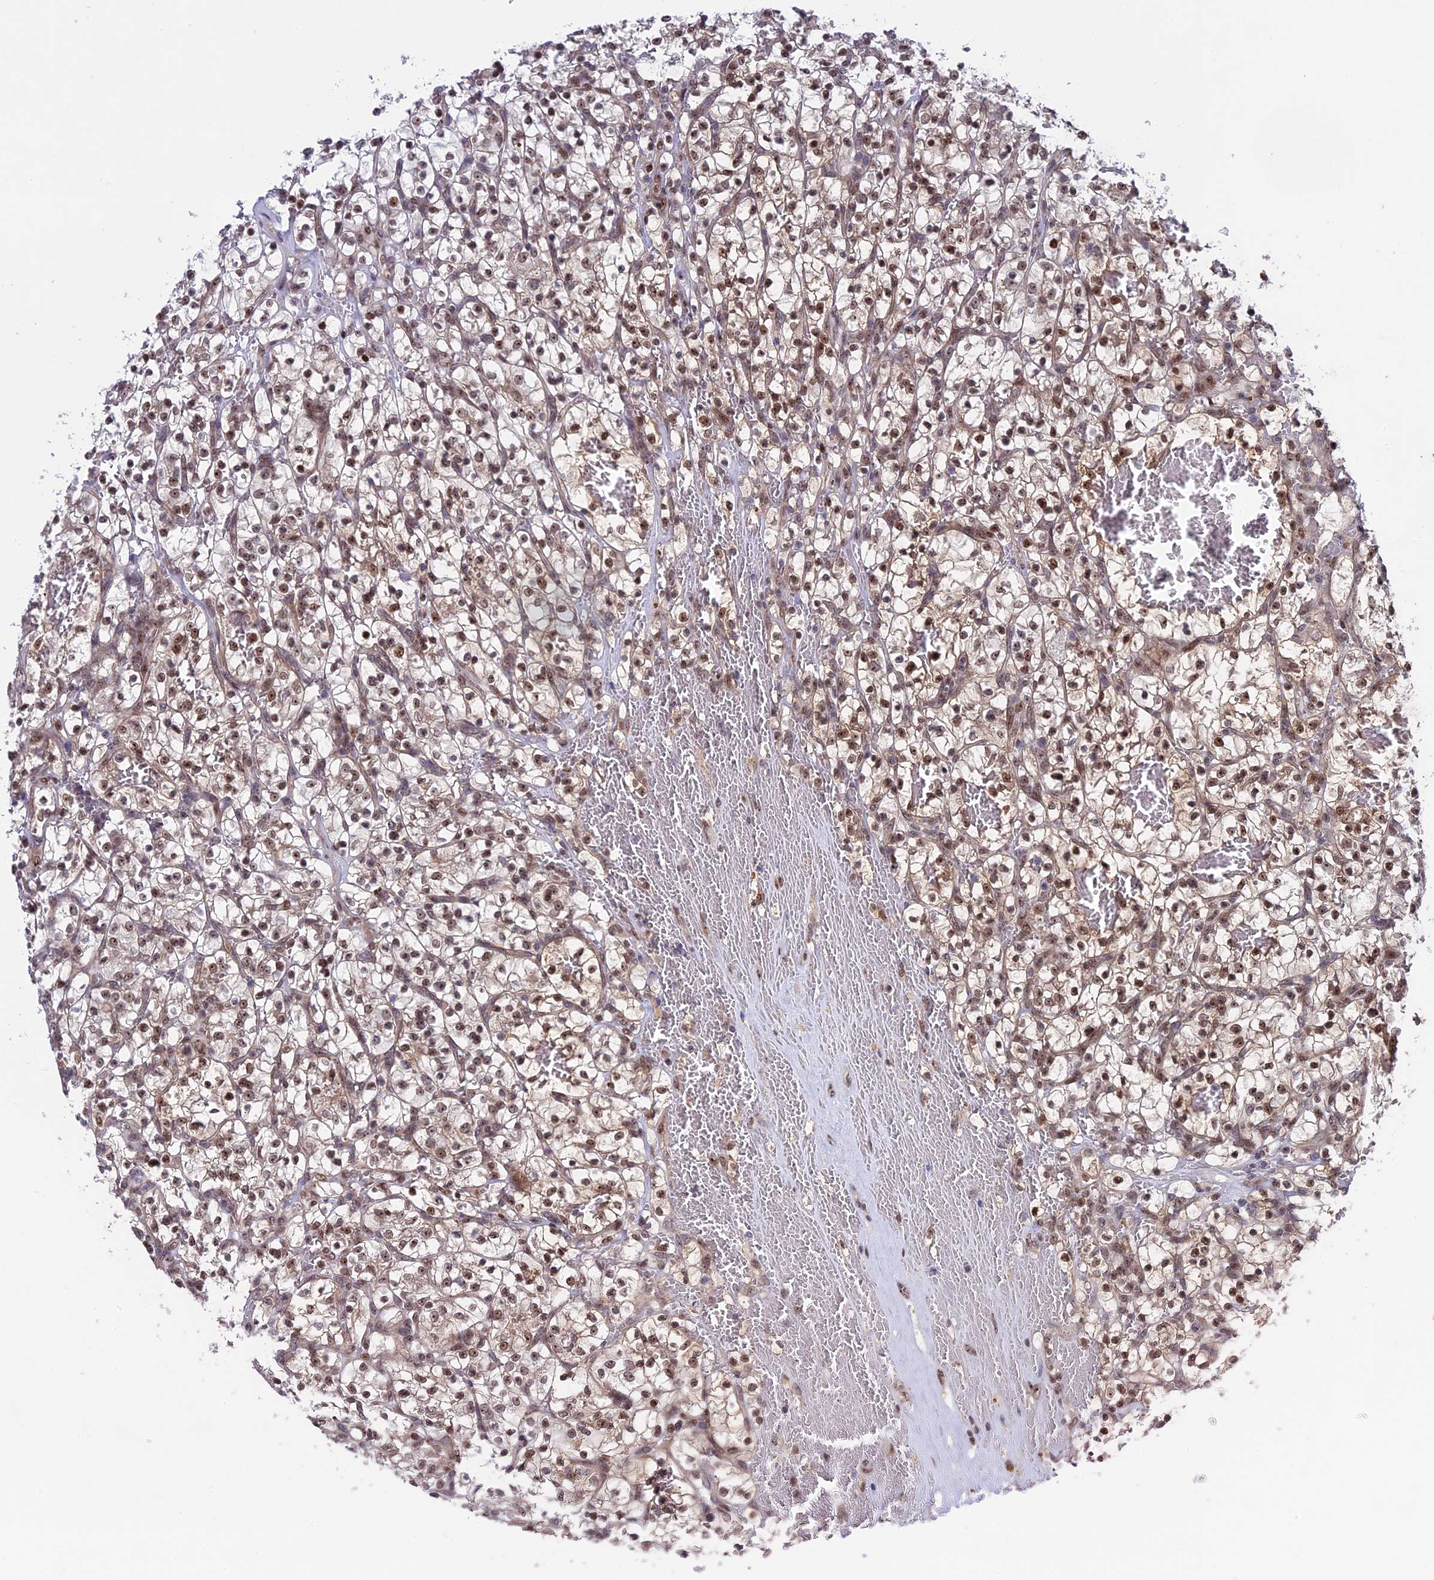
{"staining": {"intensity": "moderate", "quantity": ">75%", "location": "nuclear"}, "tissue": "renal cancer", "cell_type": "Tumor cells", "image_type": "cancer", "snomed": [{"axis": "morphology", "description": "Adenocarcinoma, NOS"}, {"axis": "topography", "description": "Kidney"}], "caption": "Adenocarcinoma (renal) was stained to show a protein in brown. There is medium levels of moderate nuclear staining in approximately >75% of tumor cells.", "gene": "CCDC86", "patient": {"sex": "female", "age": 57}}